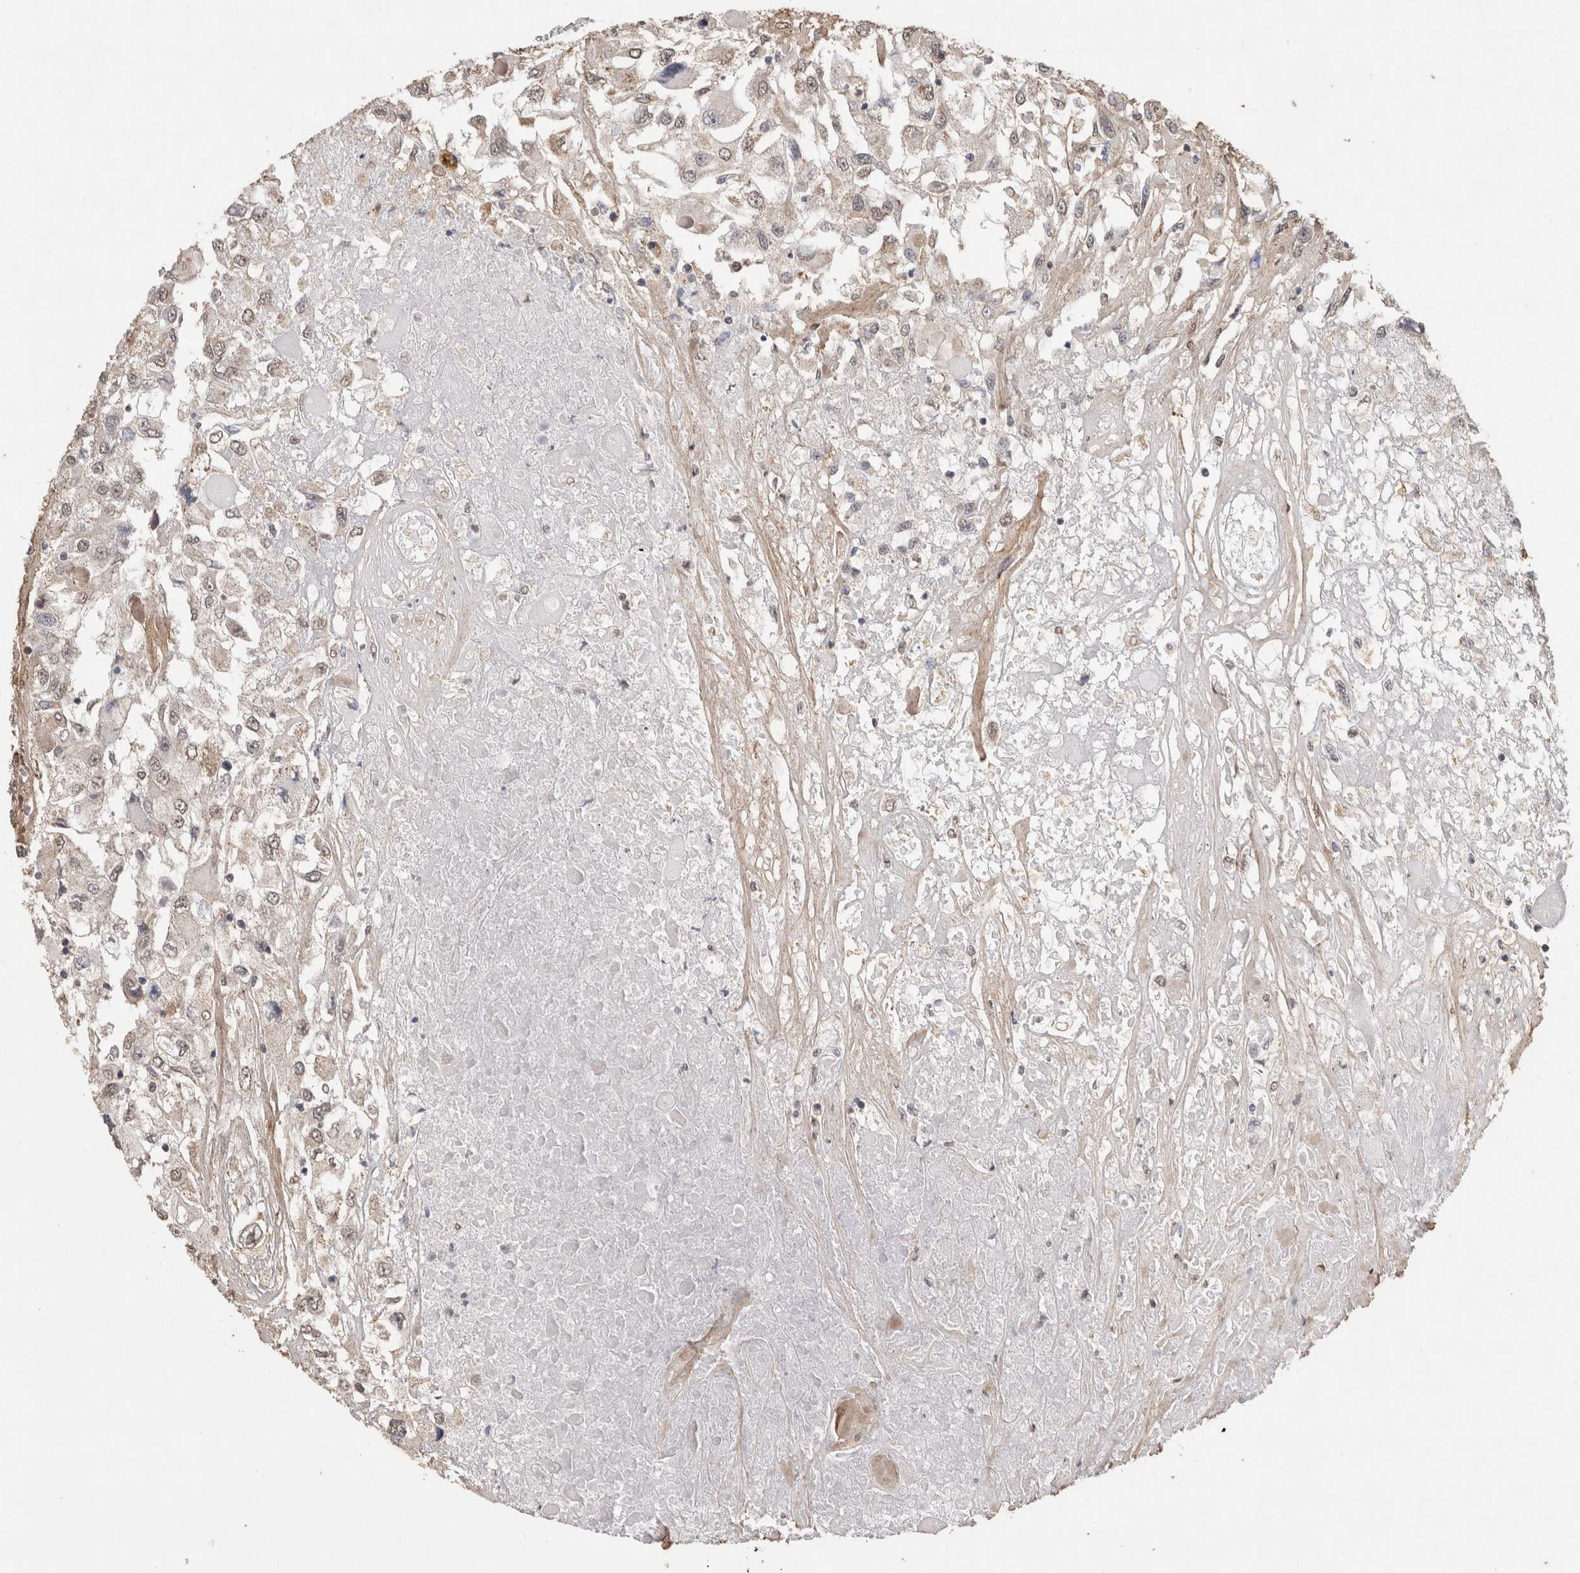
{"staining": {"intensity": "negative", "quantity": "none", "location": "none"}, "tissue": "renal cancer", "cell_type": "Tumor cells", "image_type": "cancer", "snomed": [{"axis": "morphology", "description": "Adenocarcinoma, NOS"}, {"axis": "topography", "description": "Kidney"}], "caption": "Immunohistochemistry histopathology image of neoplastic tissue: human renal cancer stained with DAB shows no significant protein staining in tumor cells. (IHC, brightfield microscopy, high magnification).", "gene": "C1QTNF5", "patient": {"sex": "female", "age": 52}}